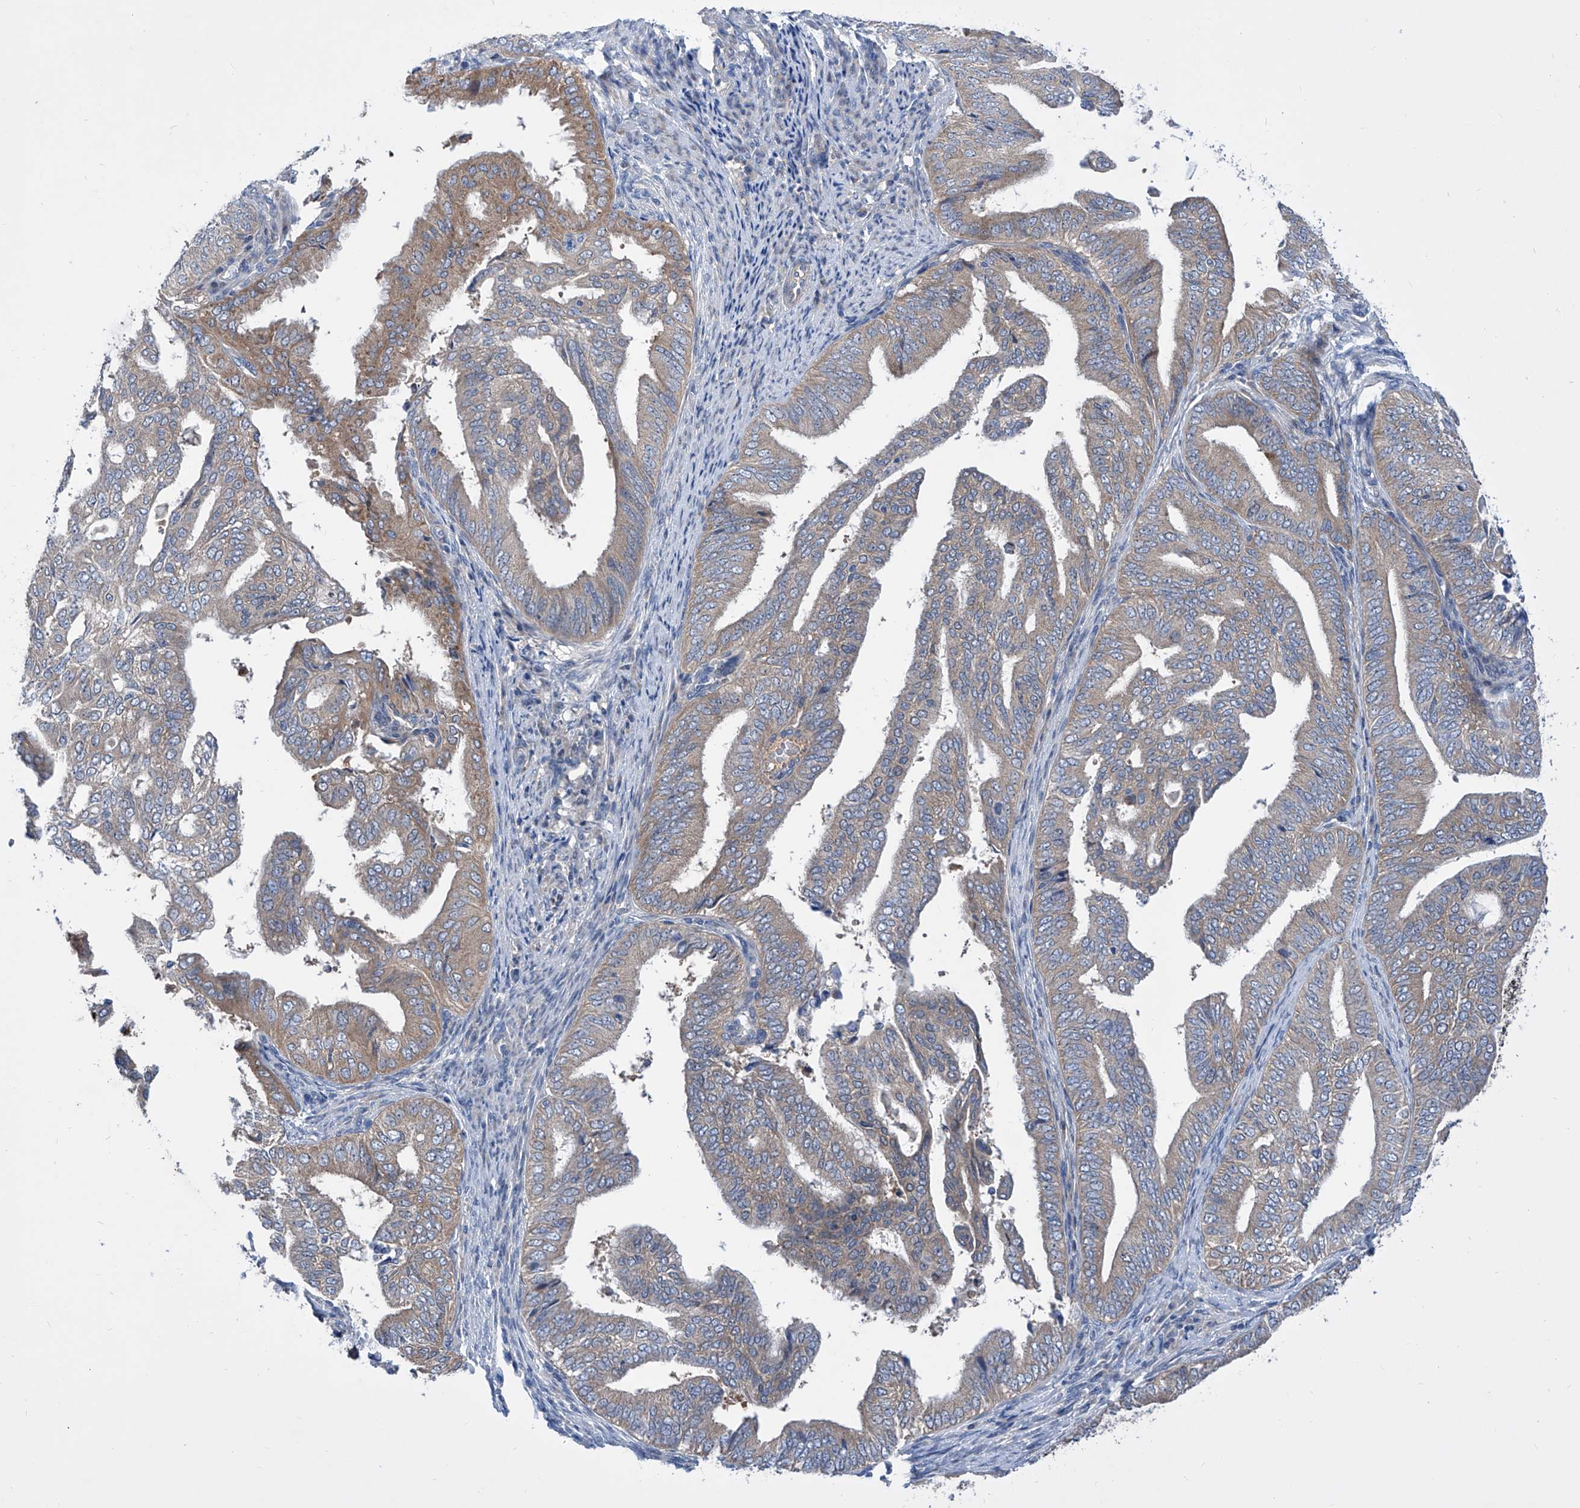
{"staining": {"intensity": "weak", "quantity": "25%-75%", "location": "cytoplasmic/membranous"}, "tissue": "endometrial cancer", "cell_type": "Tumor cells", "image_type": "cancer", "snomed": [{"axis": "morphology", "description": "Adenocarcinoma, NOS"}, {"axis": "topography", "description": "Endometrium"}], "caption": "Weak cytoplasmic/membranous staining is seen in about 25%-75% of tumor cells in adenocarcinoma (endometrial).", "gene": "SRBD1", "patient": {"sex": "female", "age": 58}}